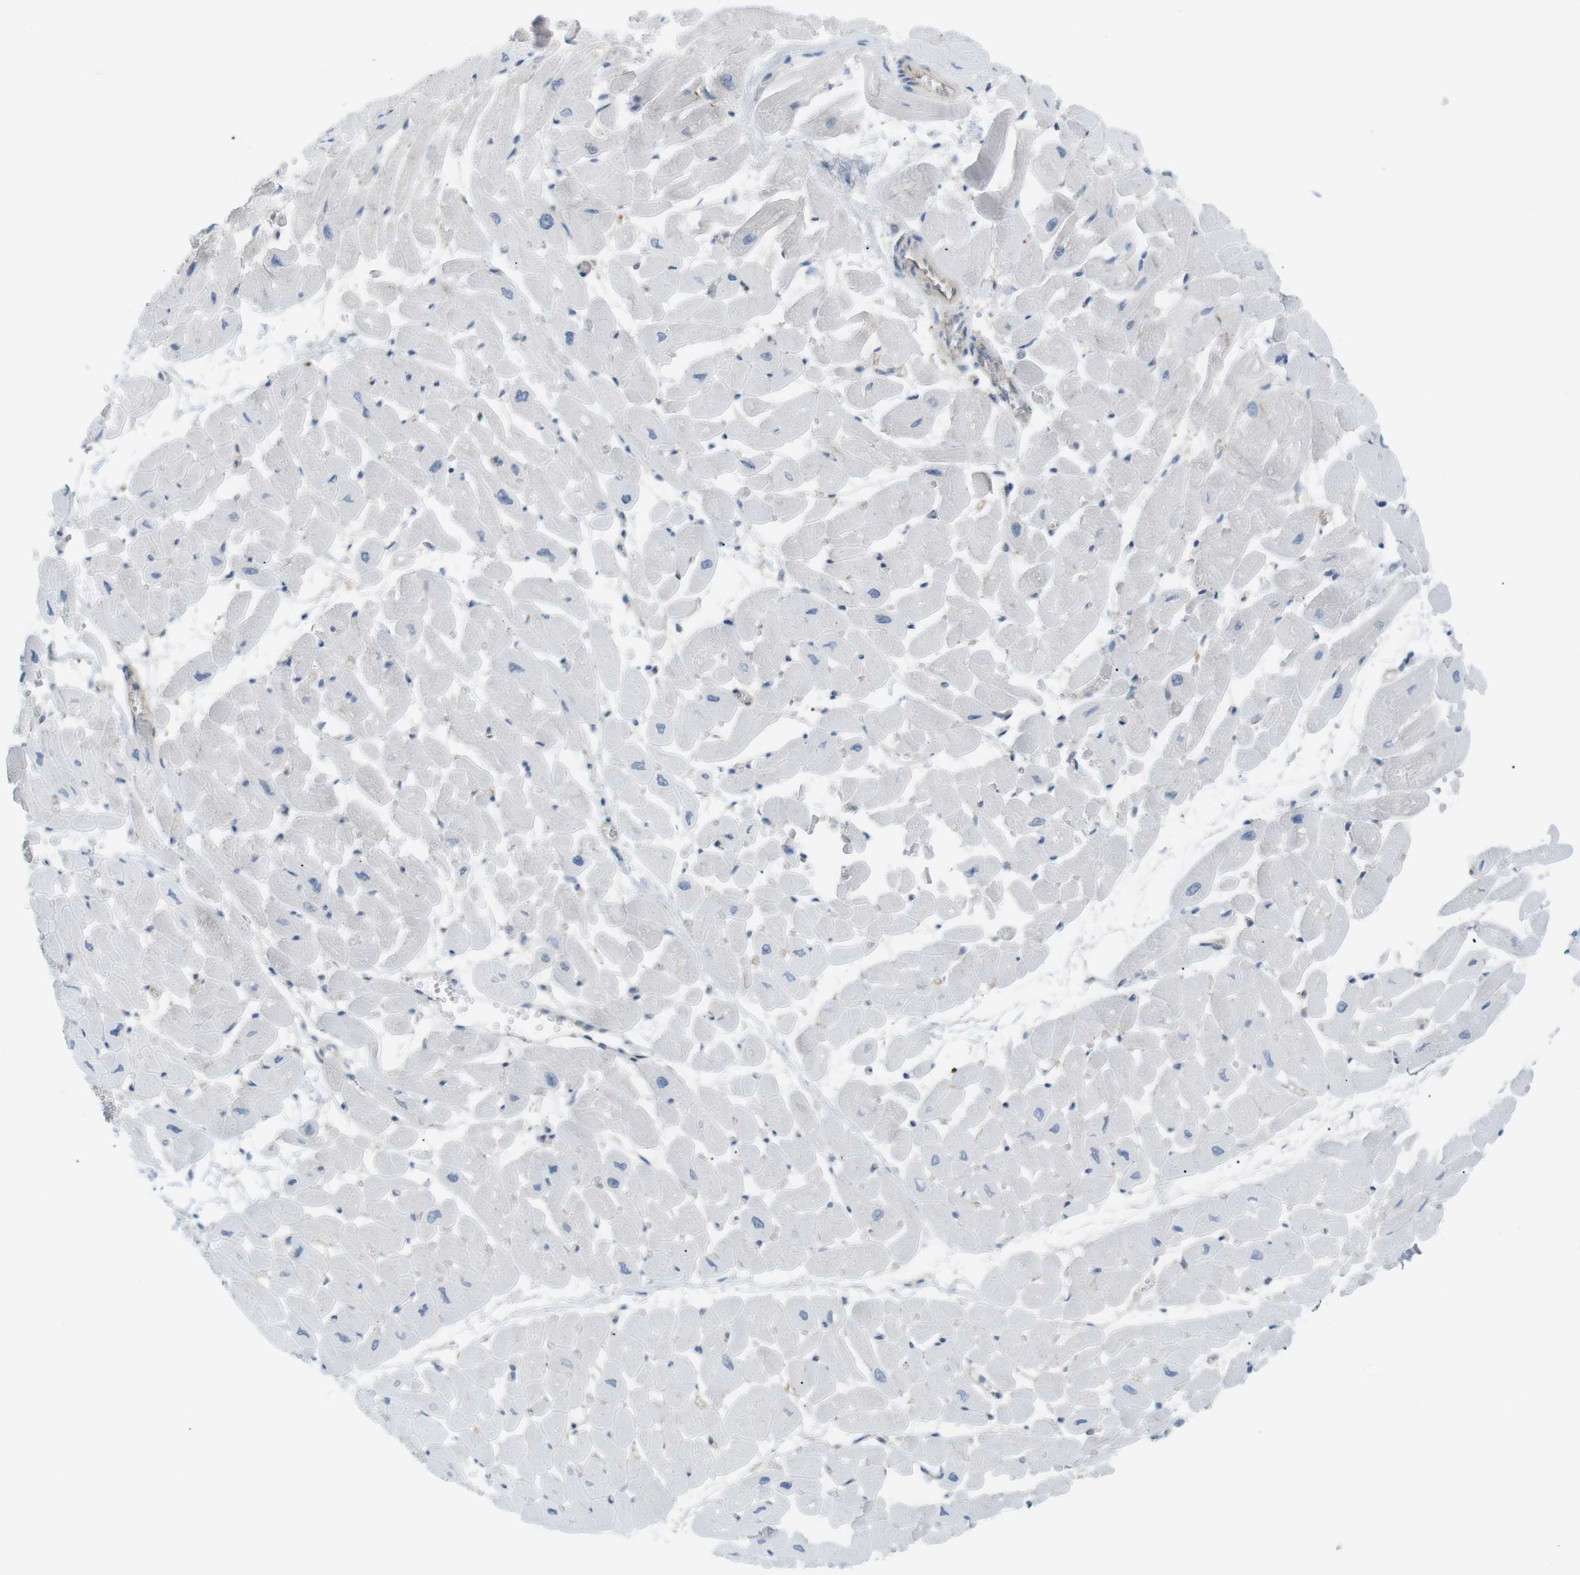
{"staining": {"intensity": "negative", "quantity": "none", "location": "none"}, "tissue": "heart muscle", "cell_type": "Cardiomyocytes", "image_type": "normal", "snomed": [{"axis": "morphology", "description": "Normal tissue, NOS"}, {"axis": "topography", "description": "Heart"}], "caption": "The photomicrograph displays no significant expression in cardiomyocytes of heart muscle.", "gene": "PEPD", "patient": {"sex": "male", "age": 45}}